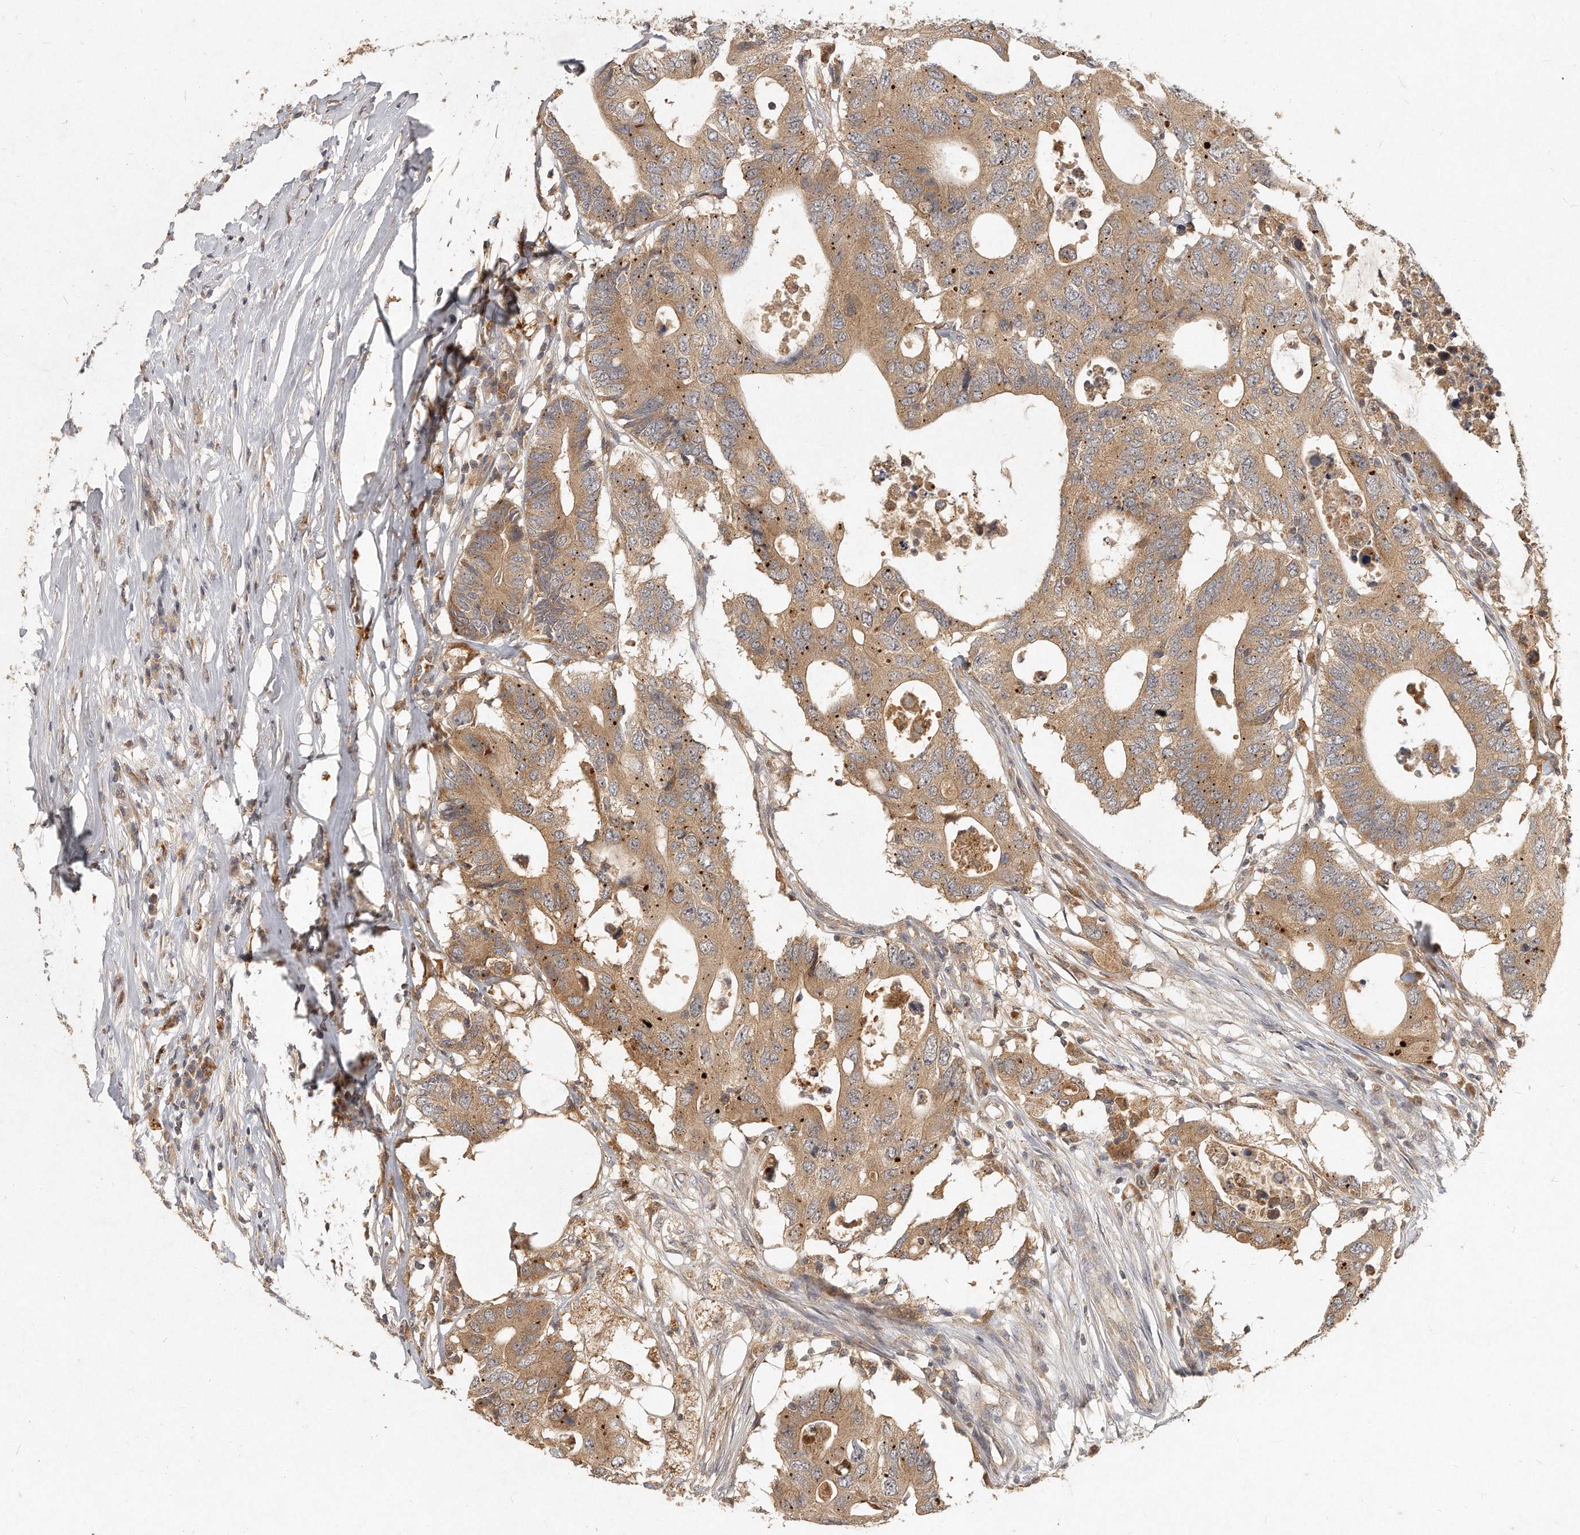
{"staining": {"intensity": "moderate", "quantity": ">75%", "location": "cytoplasmic/membranous"}, "tissue": "colorectal cancer", "cell_type": "Tumor cells", "image_type": "cancer", "snomed": [{"axis": "morphology", "description": "Adenocarcinoma, NOS"}, {"axis": "topography", "description": "Colon"}], "caption": "A brown stain labels moderate cytoplasmic/membranous positivity of a protein in colorectal cancer (adenocarcinoma) tumor cells. The protein is stained brown, and the nuclei are stained in blue (DAB IHC with brightfield microscopy, high magnification).", "gene": "LGALS8", "patient": {"sex": "male", "age": 71}}